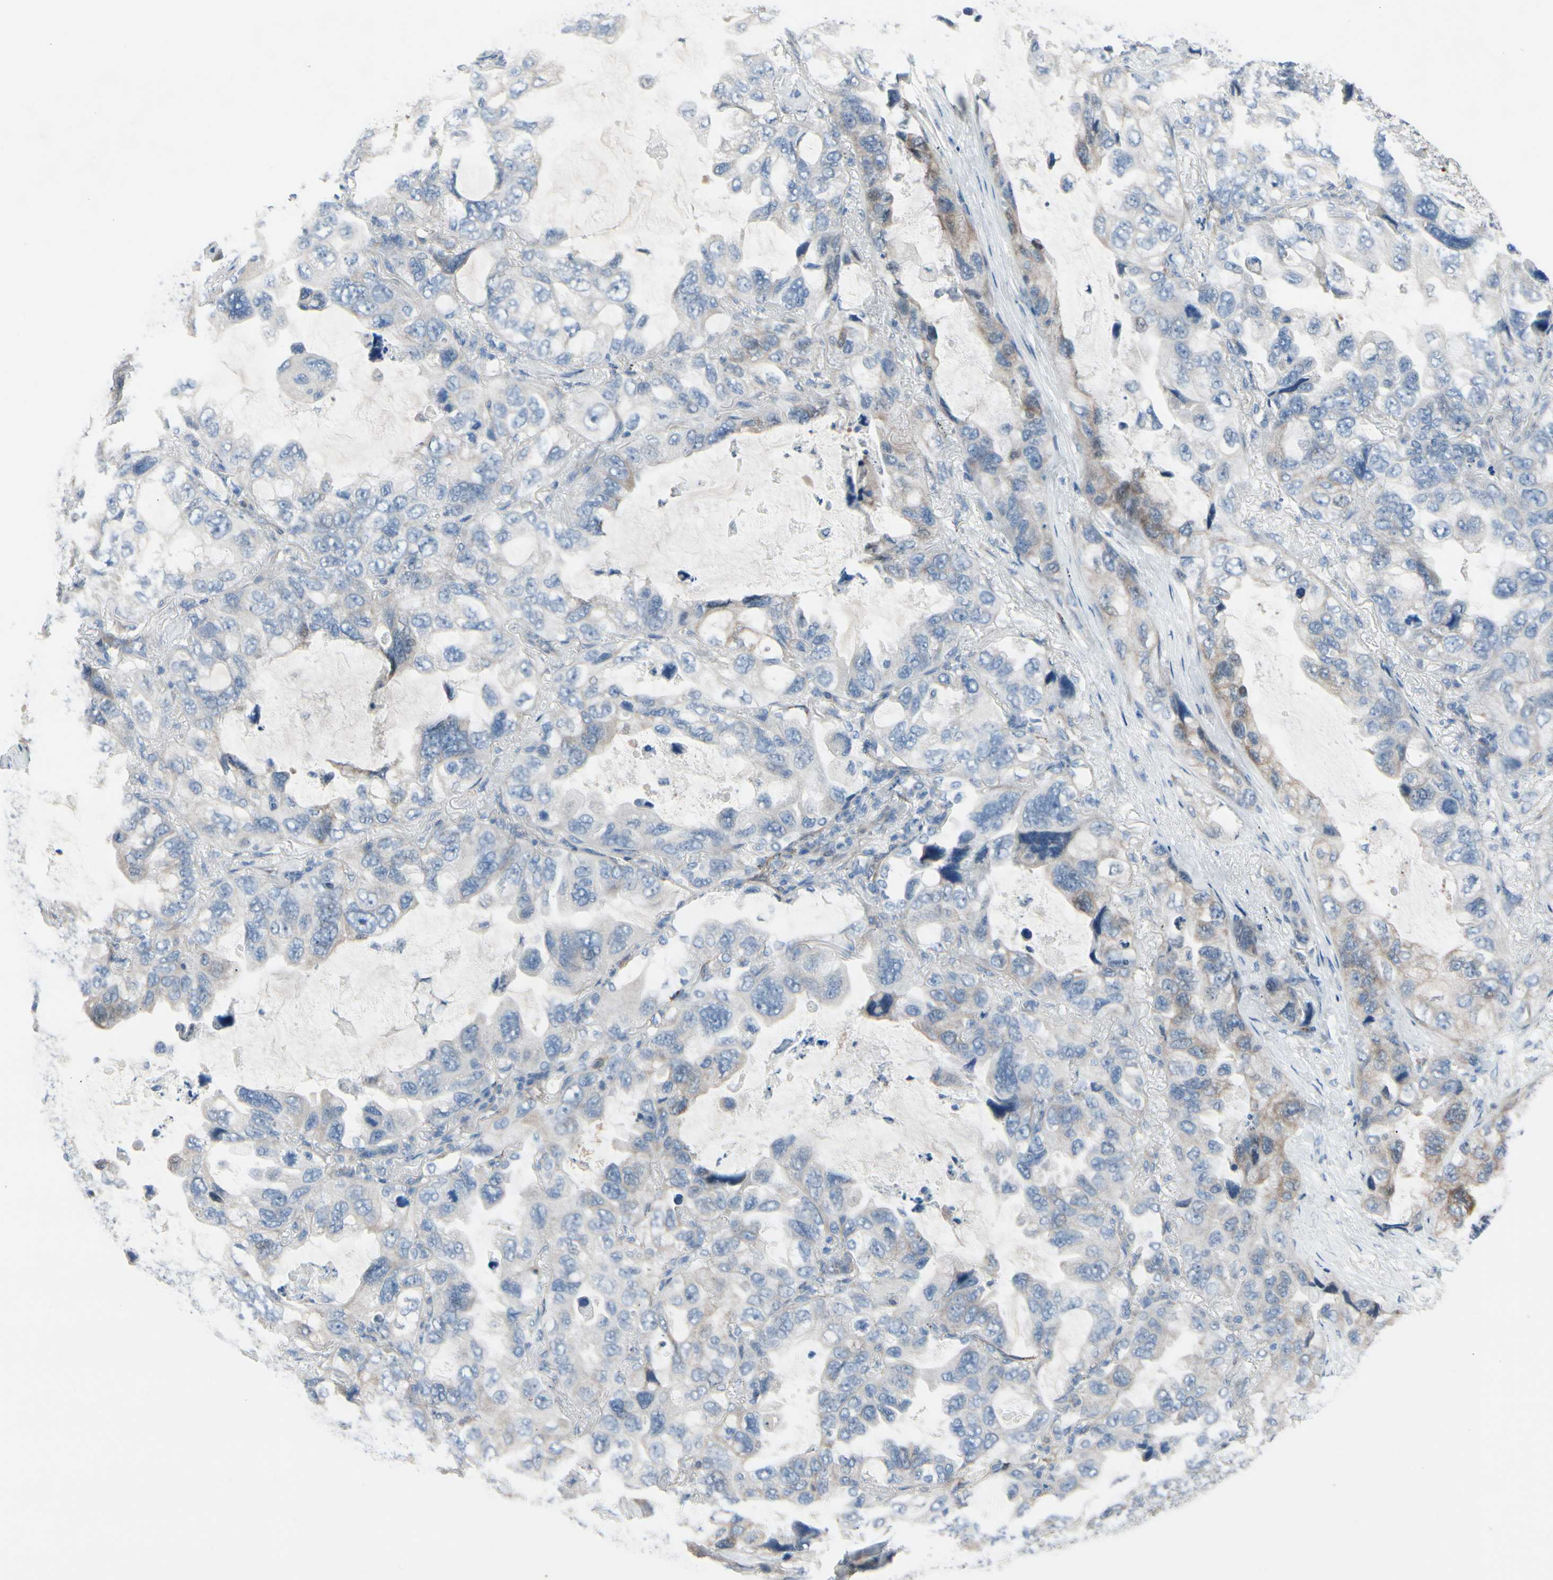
{"staining": {"intensity": "weak", "quantity": "<25%", "location": "cytoplasmic/membranous"}, "tissue": "lung cancer", "cell_type": "Tumor cells", "image_type": "cancer", "snomed": [{"axis": "morphology", "description": "Squamous cell carcinoma, NOS"}, {"axis": "topography", "description": "Lung"}], "caption": "Histopathology image shows no significant protein expression in tumor cells of lung cancer (squamous cell carcinoma).", "gene": "MAP2", "patient": {"sex": "female", "age": 73}}